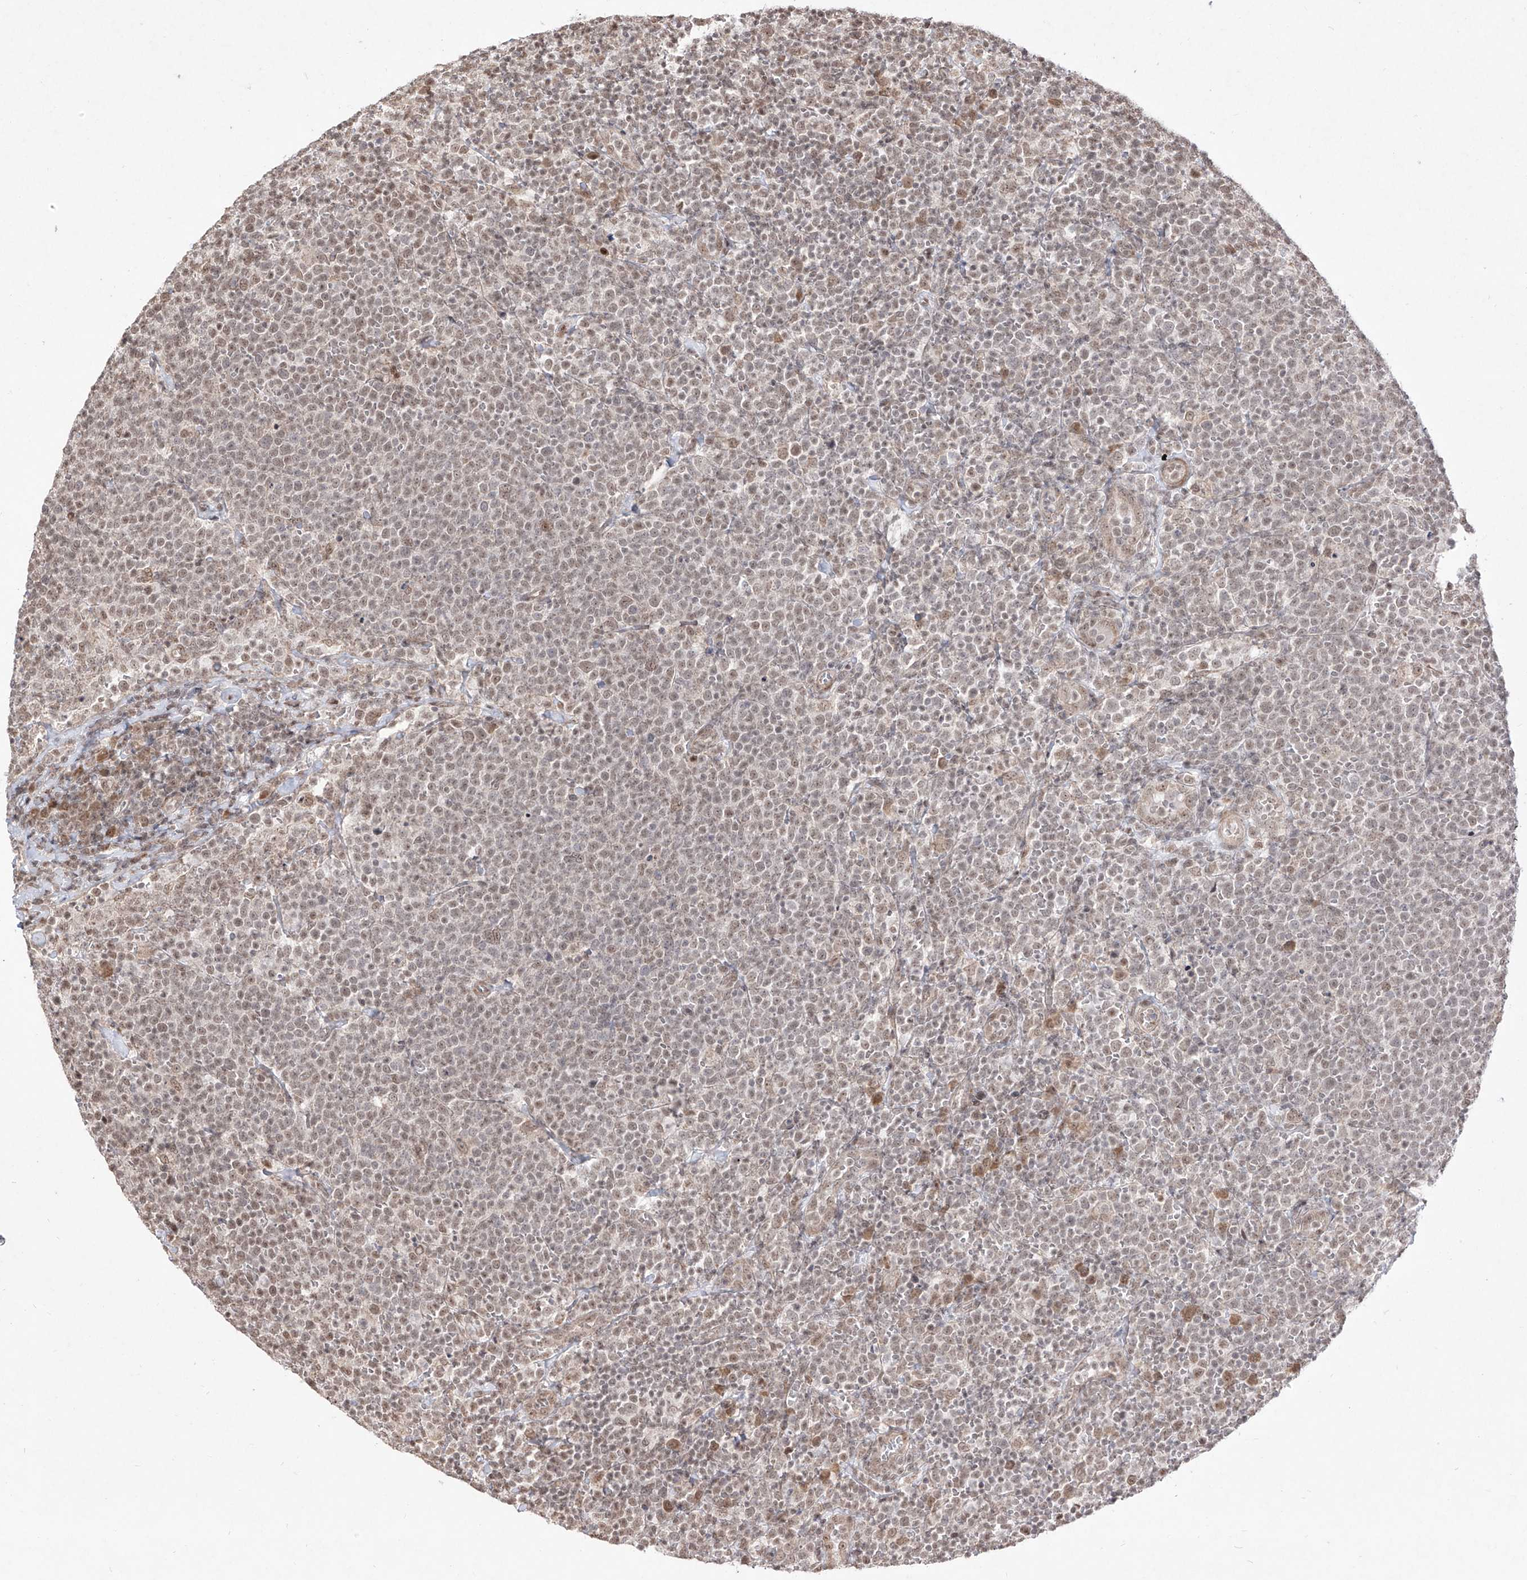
{"staining": {"intensity": "weak", "quantity": "25%-75%", "location": "nuclear"}, "tissue": "lymphoma", "cell_type": "Tumor cells", "image_type": "cancer", "snomed": [{"axis": "morphology", "description": "Malignant lymphoma, non-Hodgkin's type, High grade"}, {"axis": "topography", "description": "Lymph node"}], "caption": "Lymphoma was stained to show a protein in brown. There is low levels of weak nuclear positivity in approximately 25%-75% of tumor cells.", "gene": "SNRNP27", "patient": {"sex": "male", "age": 61}}